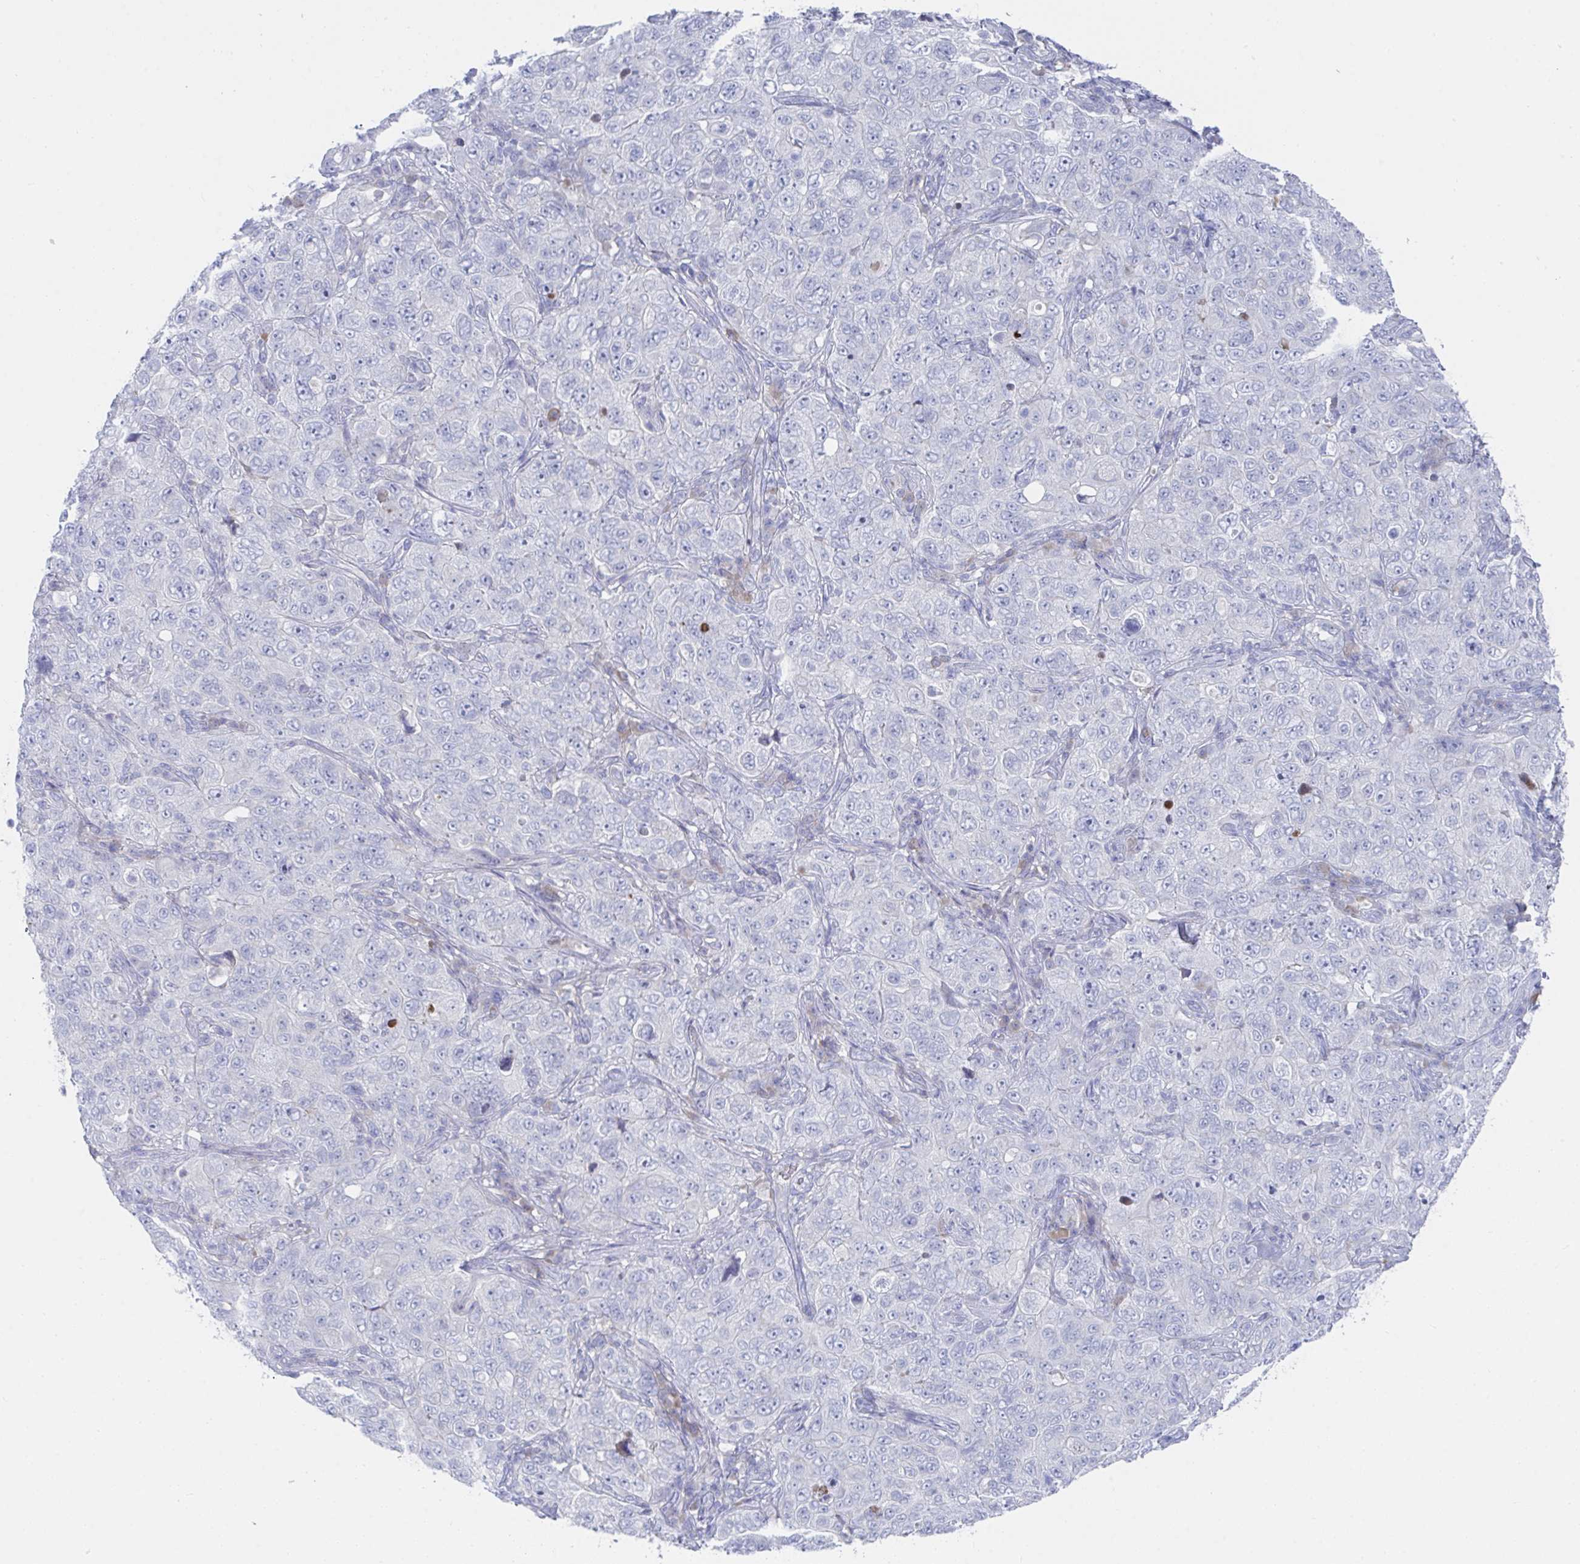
{"staining": {"intensity": "negative", "quantity": "none", "location": "none"}, "tissue": "pancreatic cancer", "cell_type": "Tumor cells", "image_type": "cancer", "snomed": [{"axis": "morphology", "description": "Adenocarcinoma, NOS"}, {"axis": "topography", "description": "Pancreas"}], "caption": "Immunohistochemistry image of pancreatic cancer stained for a protein (brown), which exhibits no positivity in tumor cells.", "gene": "TNFAIP6", "patient": {"sex": "male", "age": 68}}